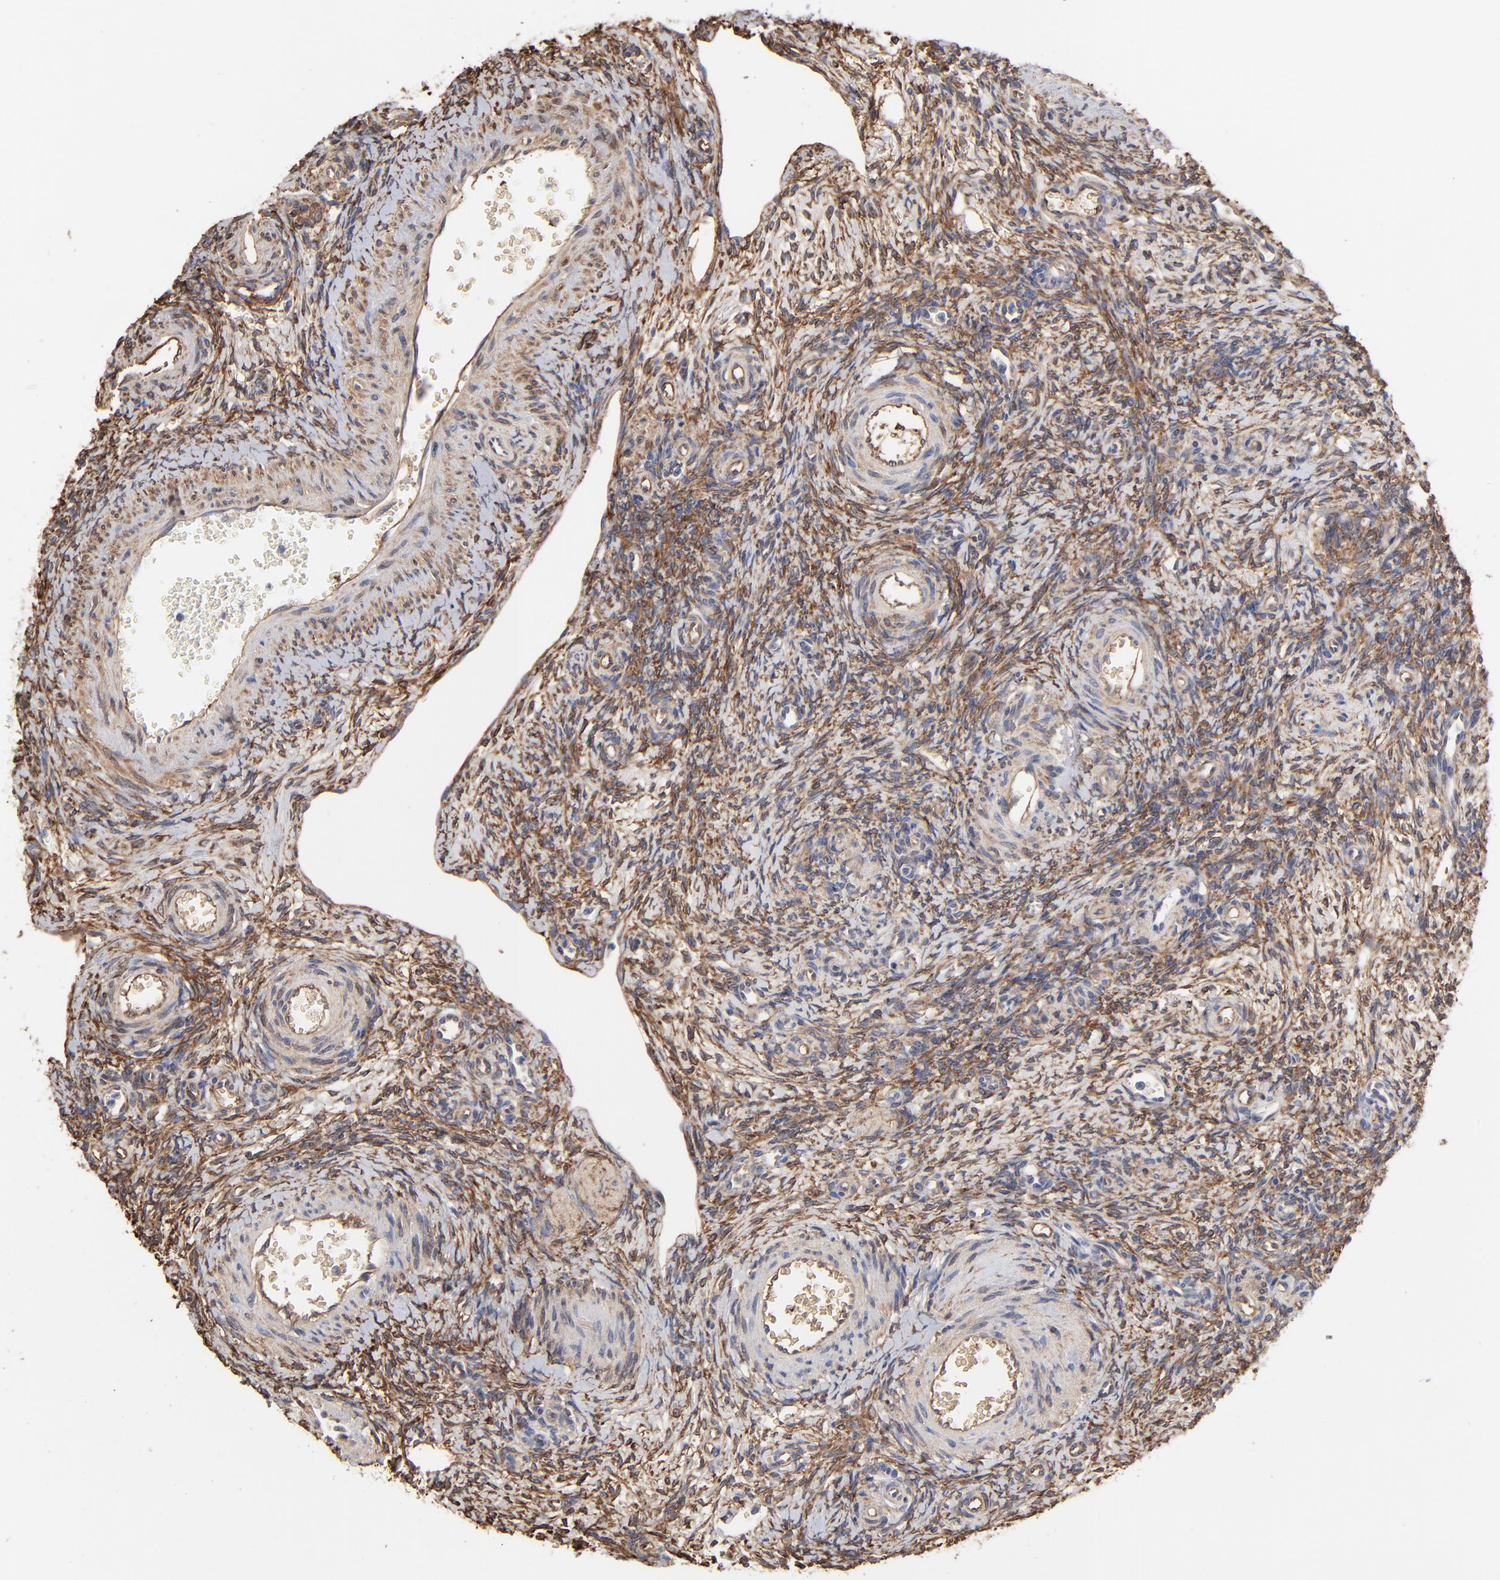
{"staining": {"intensity": "strong", "quantity": ">75%", "location": "cytoplasmic/membranous"}, "tissue": "ovary", "cell_type": "Follicle cells", "image_type": "normal", "snomed": [{"axis": "morphology", "description": "Normal tissue, NOS"}, {"axis": "topography", "description": "Ovary"}], "caption": "Ovary stained with DAB immunohistochemistry shows high levels of strong cytoplasmic/membranous expression in approximately >75% of follicle cells.", "gene": "CILP", "patient": {"sex": "female", "age": 39}}